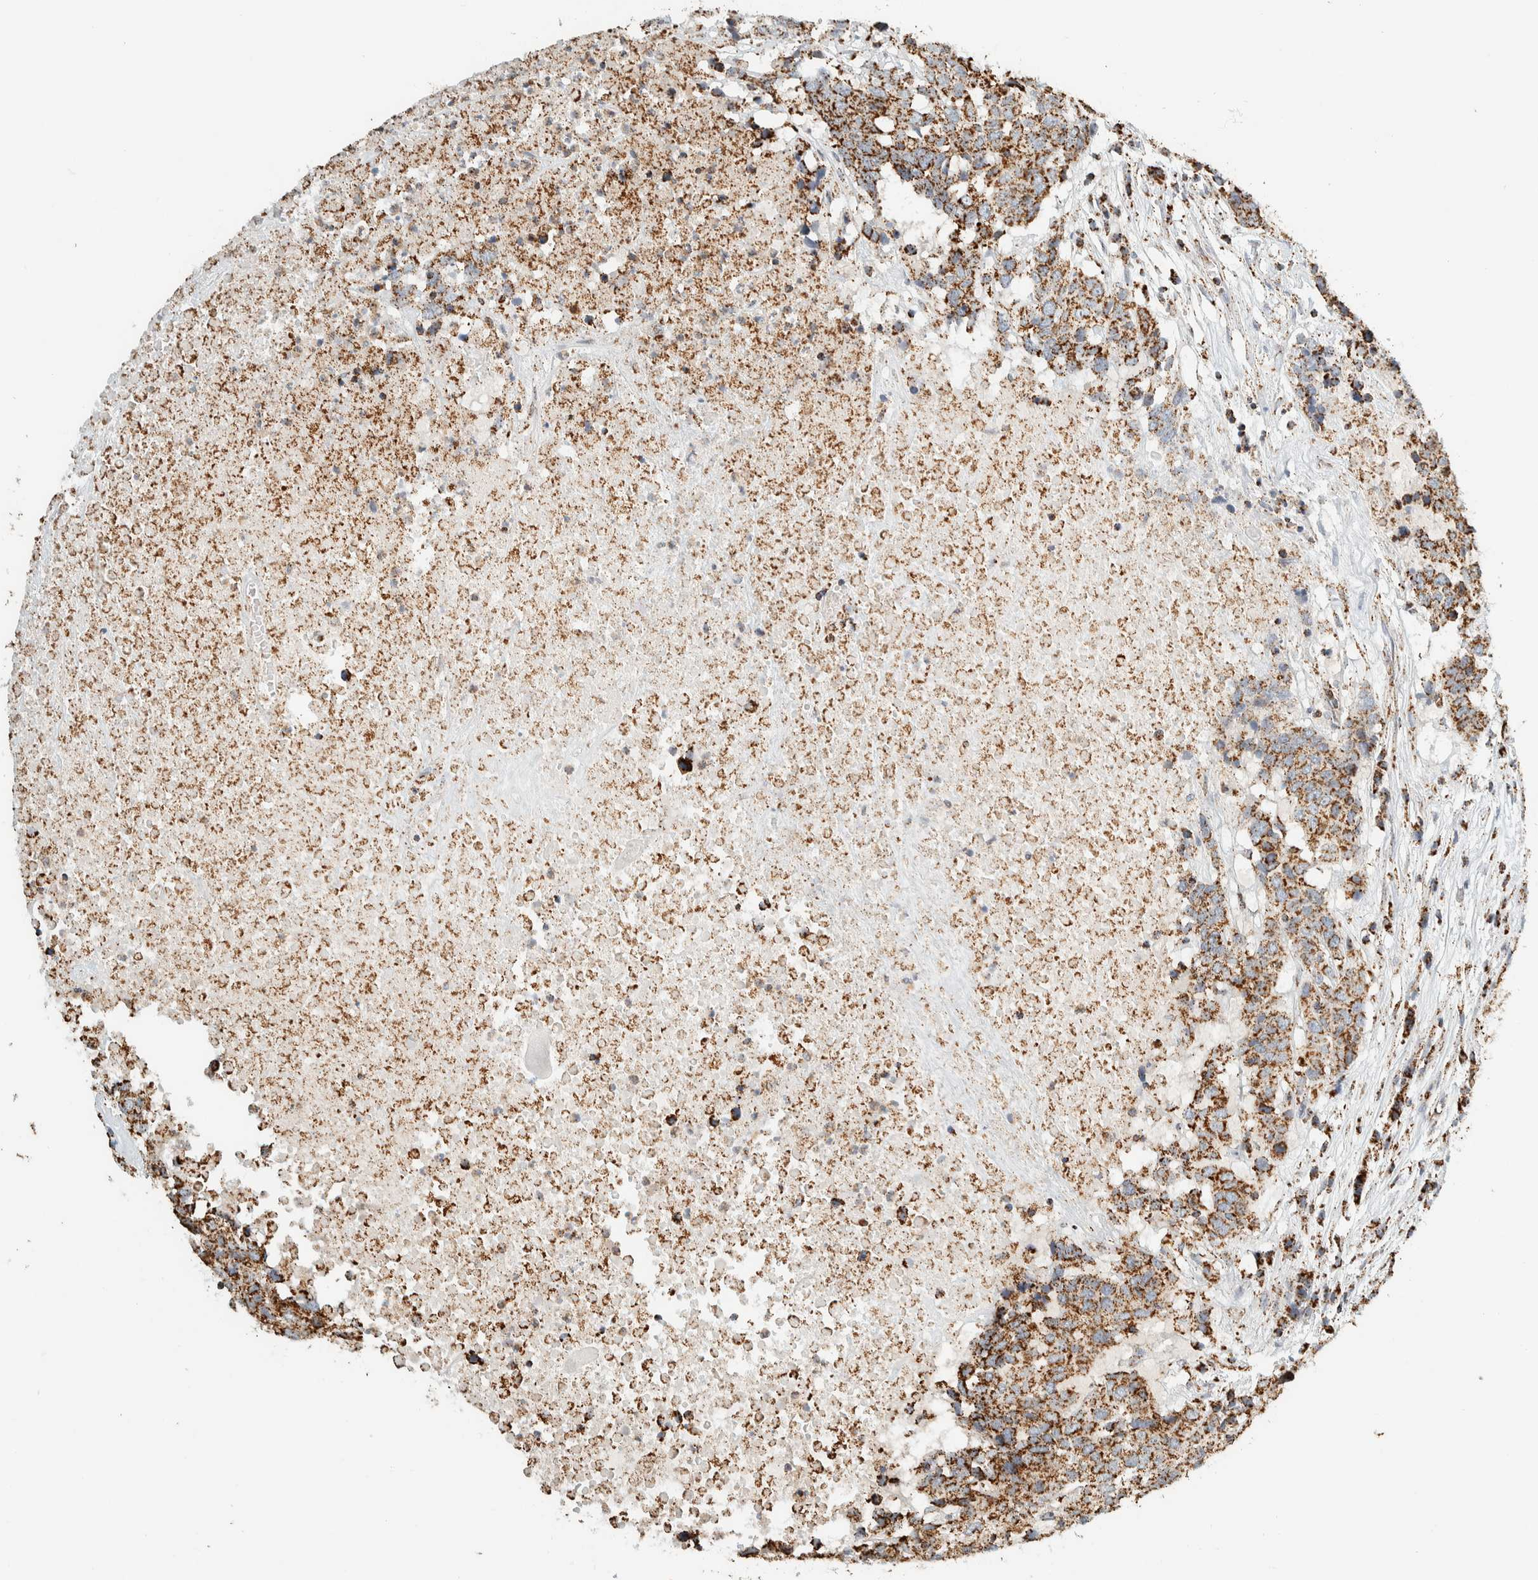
{"staining": {"intensity": "moderate", "quantity": ">75%", "location": "cytoplasmic/membranous"}, "tissue": "head and neck cancer", "cell_type": "Tumor cells", "image_type": "cancer", "snomed": [{"axis": "morphology", "description": "Squamous cell carcinoma, NOS"}, {"axis": "topography", "description": "Head-Neck"}], "caption": "Protein expression by immunohistochemistry (IHC) displays moderate cytoplasmic/membranous positivity in about >75% of tumor cells in head and neck cancer (squamous cell carcinoma).", "gene": "ZNF454", "patient": {"sex": "male", "age": 66}}